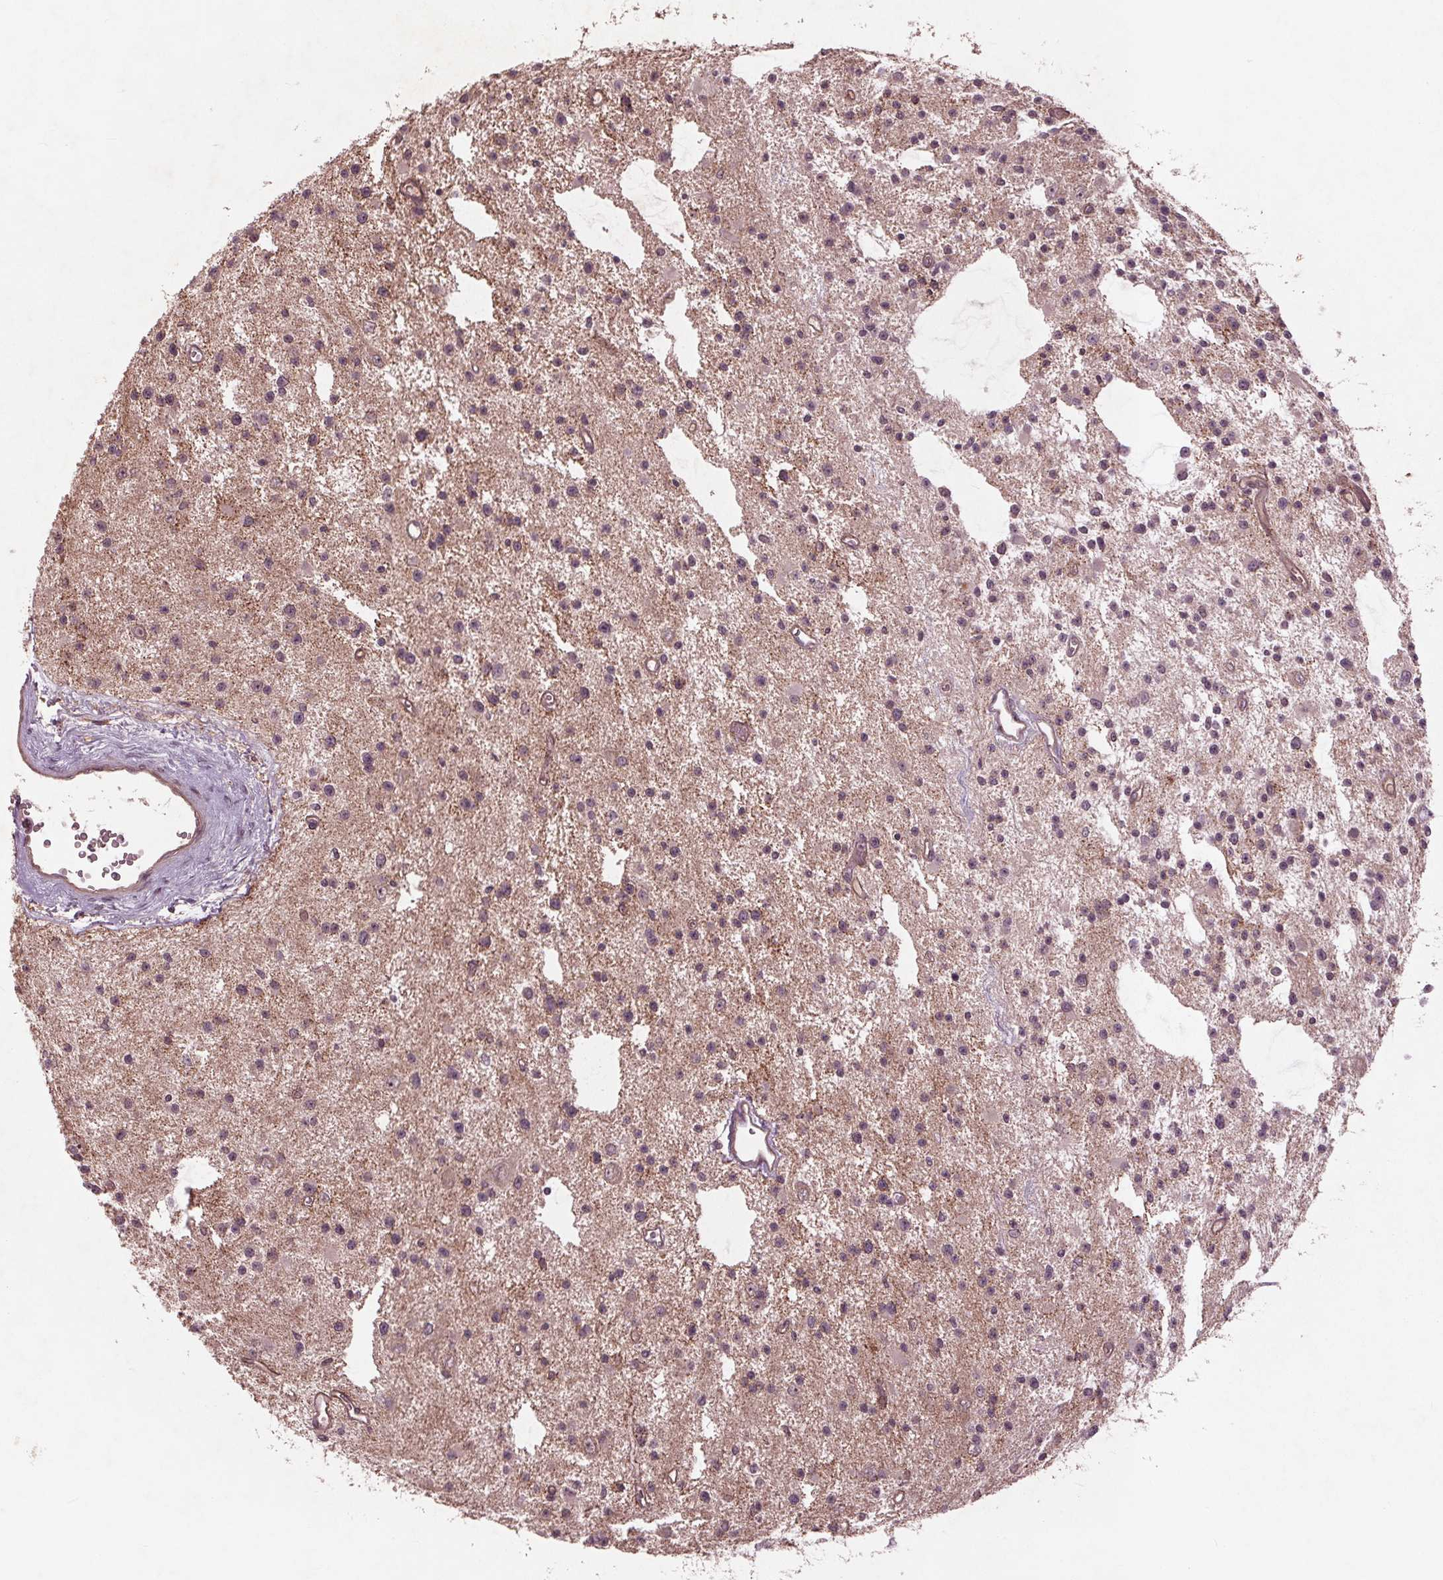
{"staining": {"intensity": "weak", "quantity": "<25%", "location": "cytoplasmic/membranous"}, "tissue": "glioma", "cell_type": "Tumor cells", "image_type": "cancer", "snomed": [{"axis": "morphology", "description": "Glioma, malignant, Low grade"}, {"axis": "topography", "description": "Brain"}], "caption": "A histopathology image of low-grade glioma (malignant) stained for a protein displays no brown staining in tumor cells. Brightfield microscopy of immunohistochemistry stained with DAB (3,3'-diaminobenzidine) (brown) and hematoxylin (blue), captured at high magnification.", "gene": "CDKL4", "patient": {"sex": "male", "age": 43}}